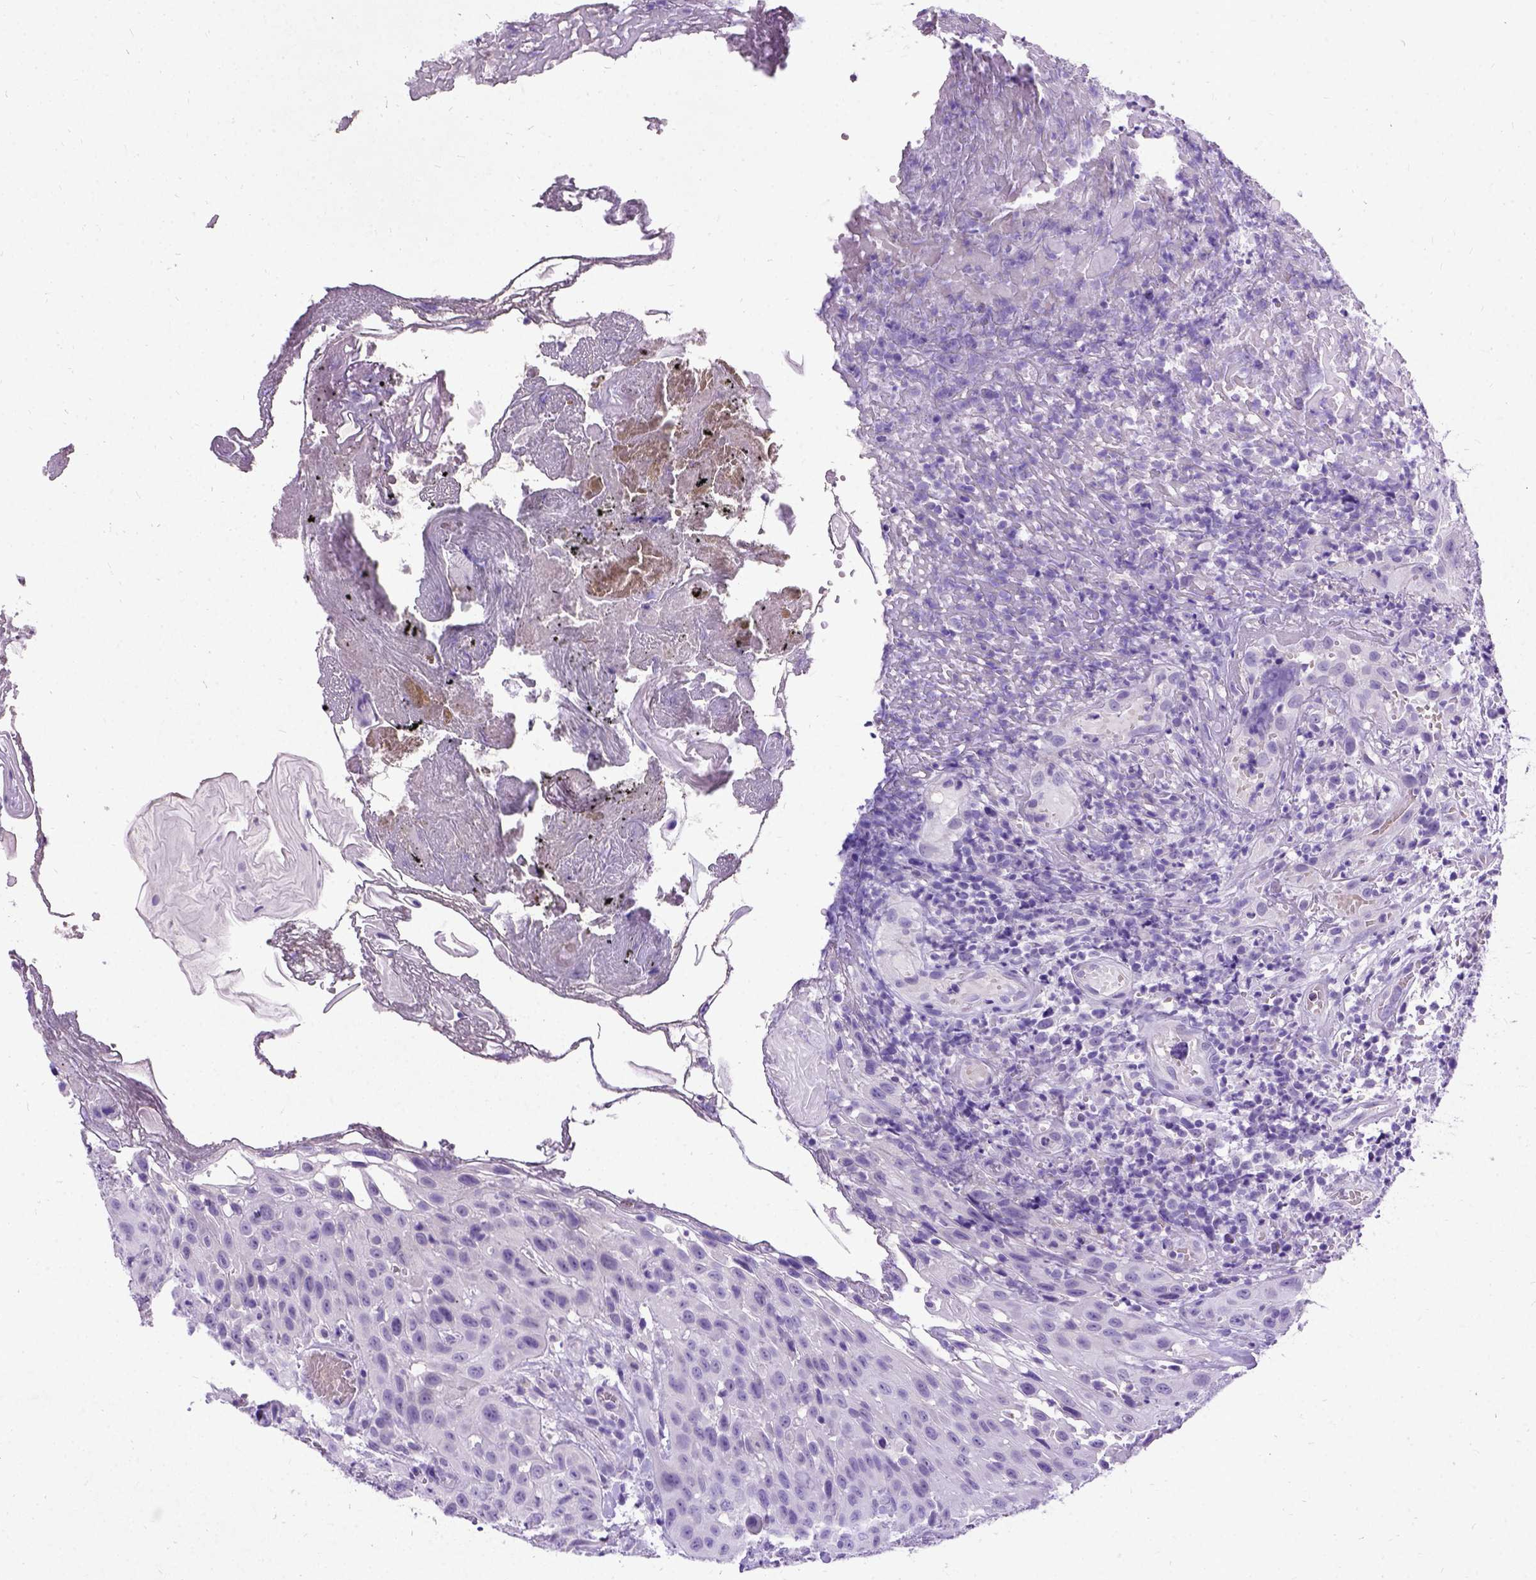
{"staining": {"intensity": "negative", "quantity": "none", "location": "none"}, "tissue": "head and neck cancer", "cell_type": "Tumor cells", "image_type": "cancer", "snomed": [{"axis": "morphology", "description": "Normal tissue, NOS"}, {"axis": "morphology", "description": "Squamous cell carcinoma, NOS"}, {"axis": "topography", "description": "Oral tissue"}, {"axis": "topography", "description": "Tounge, NOS"}, {"axis": "topography", "description": "Head-Neck"}], "caption": "Micrograph shows no protein positivity in tumor cells of head and neck squamous cell carcinoma tissue. (Brightfield microscopy of DAB (3,3'-diaminobenzidine) immunohistochemistry at high magnification).", "gene": "NEUROD4", "patient": {"sex": "male", "age": 62}}